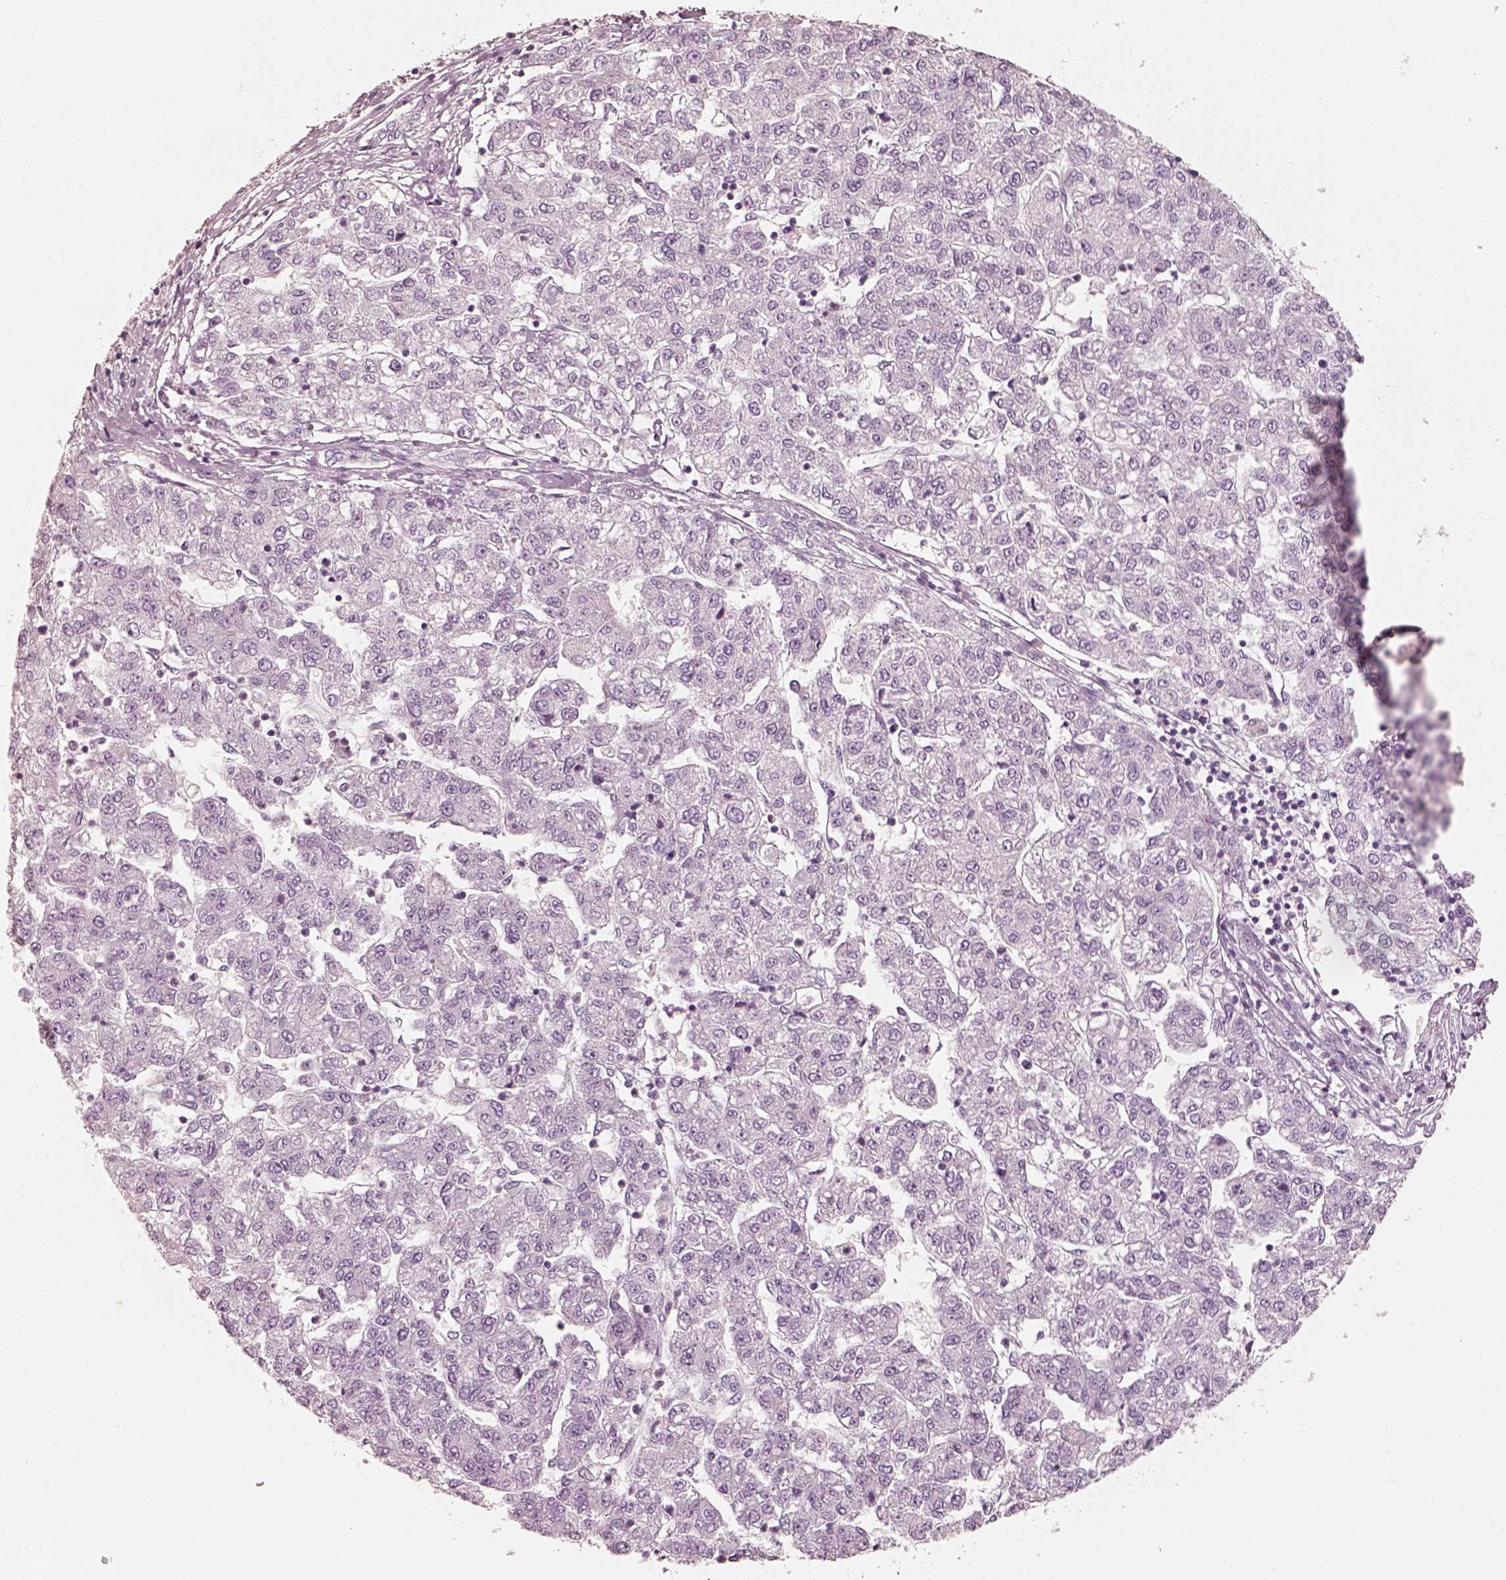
{"staining": {"intensity": "negative", "quantity": "none", "location": "none"}, "tissue": "liver cancer", "cell_type": "Tumor cells", "image_type": "cancer", "snomed": [{"axis": "morphology", "description": "Carcinoma, Hepatocellular, NOS"}, {"axis": "topography", "description": "Liver"}], "caption": "Tumor cells show no significant protein expression in liver hepatocellular carcinoma.", "gene": "R3HDML", "patient": {"sex": "male", "age": 56}}